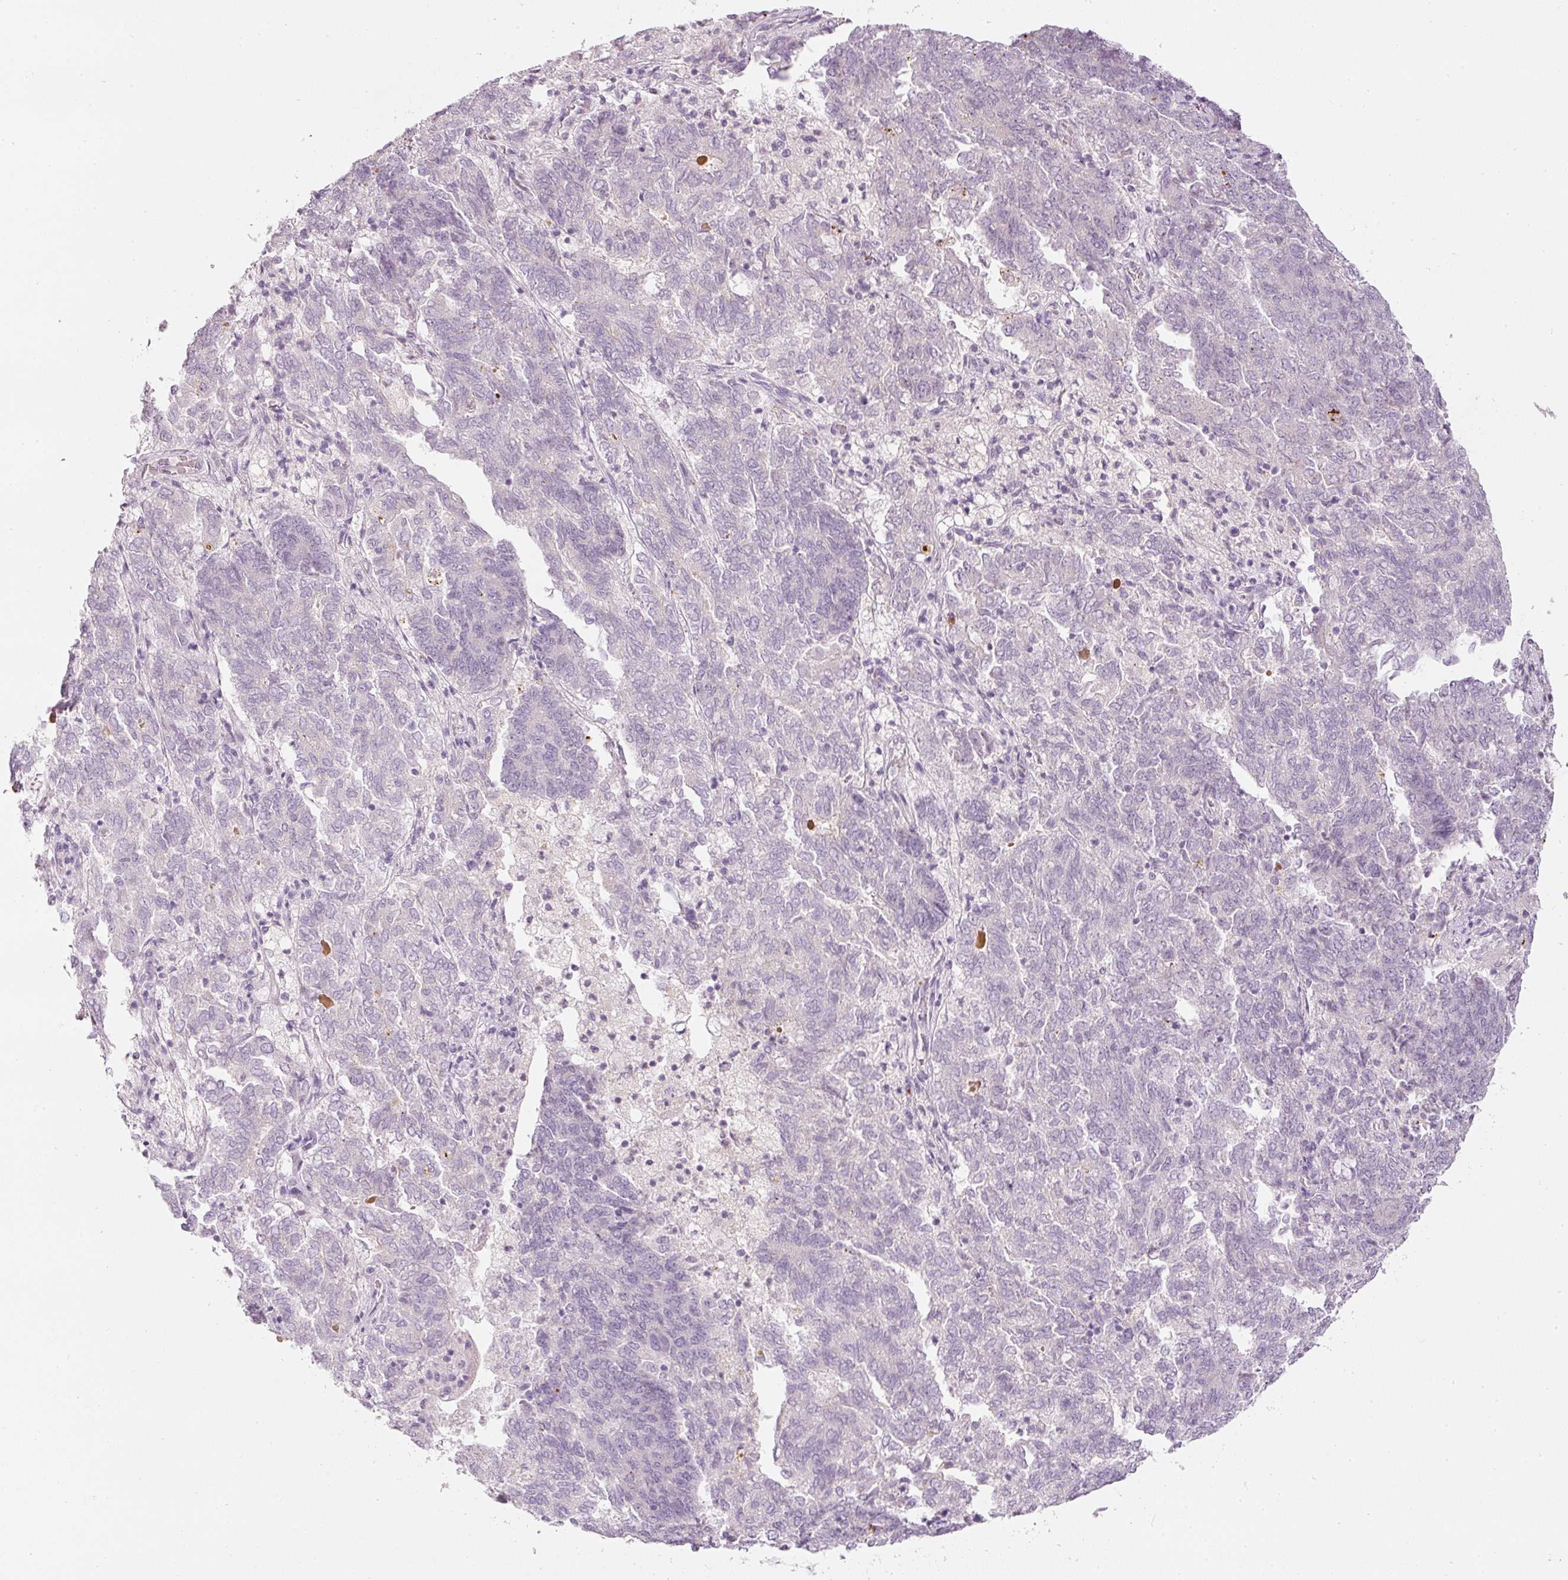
{"staining": {"intensity": "negative", "quantity": "none", "location": "none"}, "tissue": "endometrial cancer", "cell_type": "Tumor cells", "image_type": "cancer", "snomed": [{"axis": "morphology", "description": "Adenocarcinoma, NOS"}, {"axis": "topography", "description": "Endometrium"}], "caption": "Immunohistochemistry (IHC) micrograph of neoplastic tissue: human endometrial cancer (adenocarcinoma) stained with DAB exhibits no significant protein staining in tumor cells. (DAB IHC visualized using brightfield microscopy, high magnification).", "gene": "LECT2", "patient": {"sex": "female", "age": 80}}